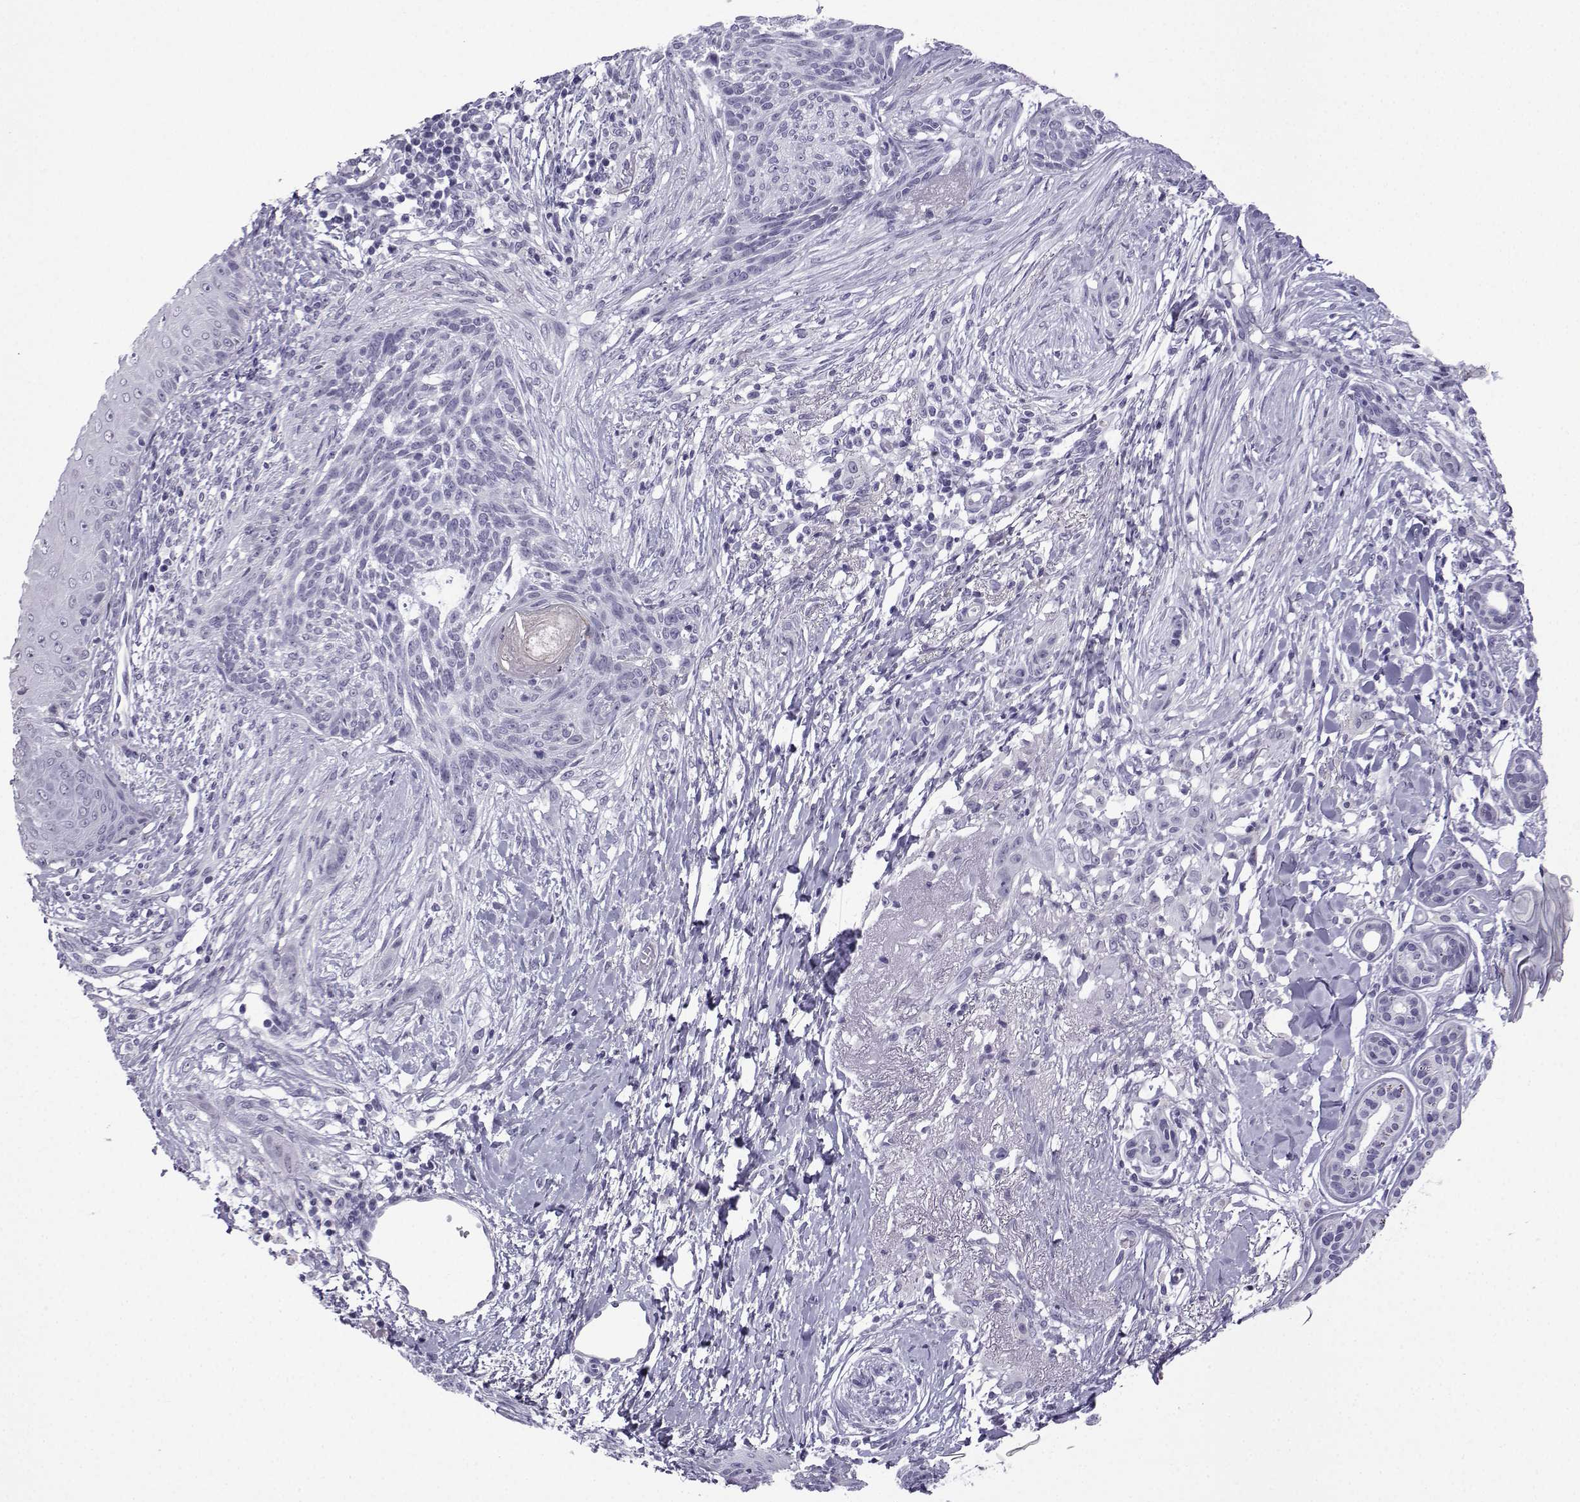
{"staining": {"intensity": "negative", "quantity": "none", "location": "none"}, "tissue": "skin cancer", "cell_type": "Tumor cells", "image_type": "cancer", "snomed": [{"axis": "morphology", "description": "Normal tissue, NOS"}, {"axis": "morphology", "description": "Basal cell carcinoma"}, {"axis": "topography", "description": "Skin"}], "caption": "Immunohistochemistry (IHC) of human skin cancer reveals no expression in tumor cells.", "gene": "MRGBP", "patient": {"sex": "male", "age": 84}}